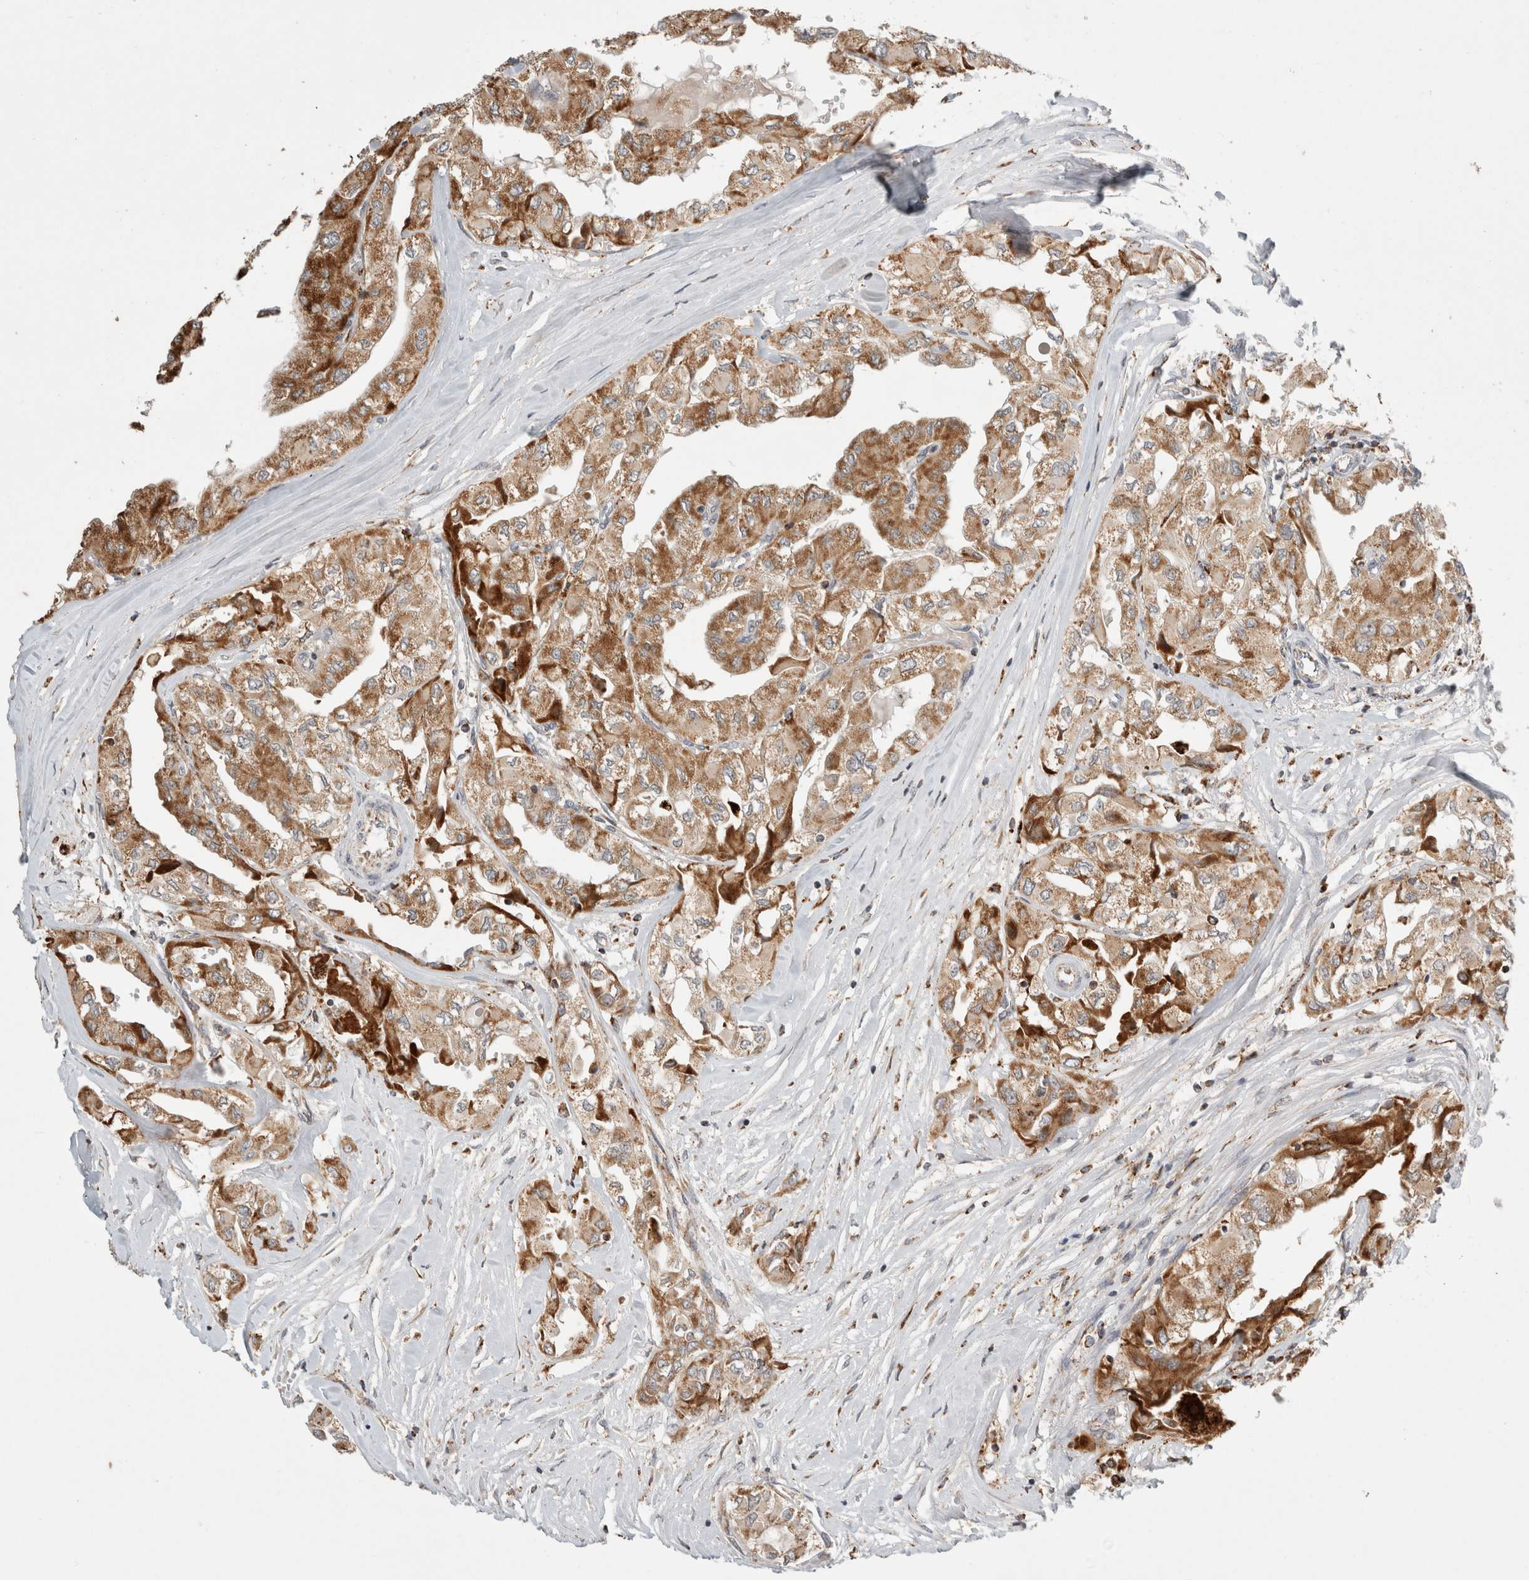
{"staining": {"intensity": "strong", "quantity": ">75%", "location": "cytoplasmic/membranous"}, "tissue": "thyroid cancer", "cell_type": "Tumor cells", "image_type": "cancer", "snomed": [{"axis": "morphology", "description": "Papillary adenocarcinoma, NOS"}, {"axis": "topography", "description": "Thyroid gland"}], "caption": "Protein expression analysis of human thyroid cancer reveals strong cytoplasmic/membranous staining in approximately >75% of tumor cells. (Stains: DAB (3,3'-diaminobenzidine) in brown, nuclei in blue, Microscopy: brightfield microscopy at high magnification).", "gene": "HROB", "patient": {"sex": "female", "age": 59}}